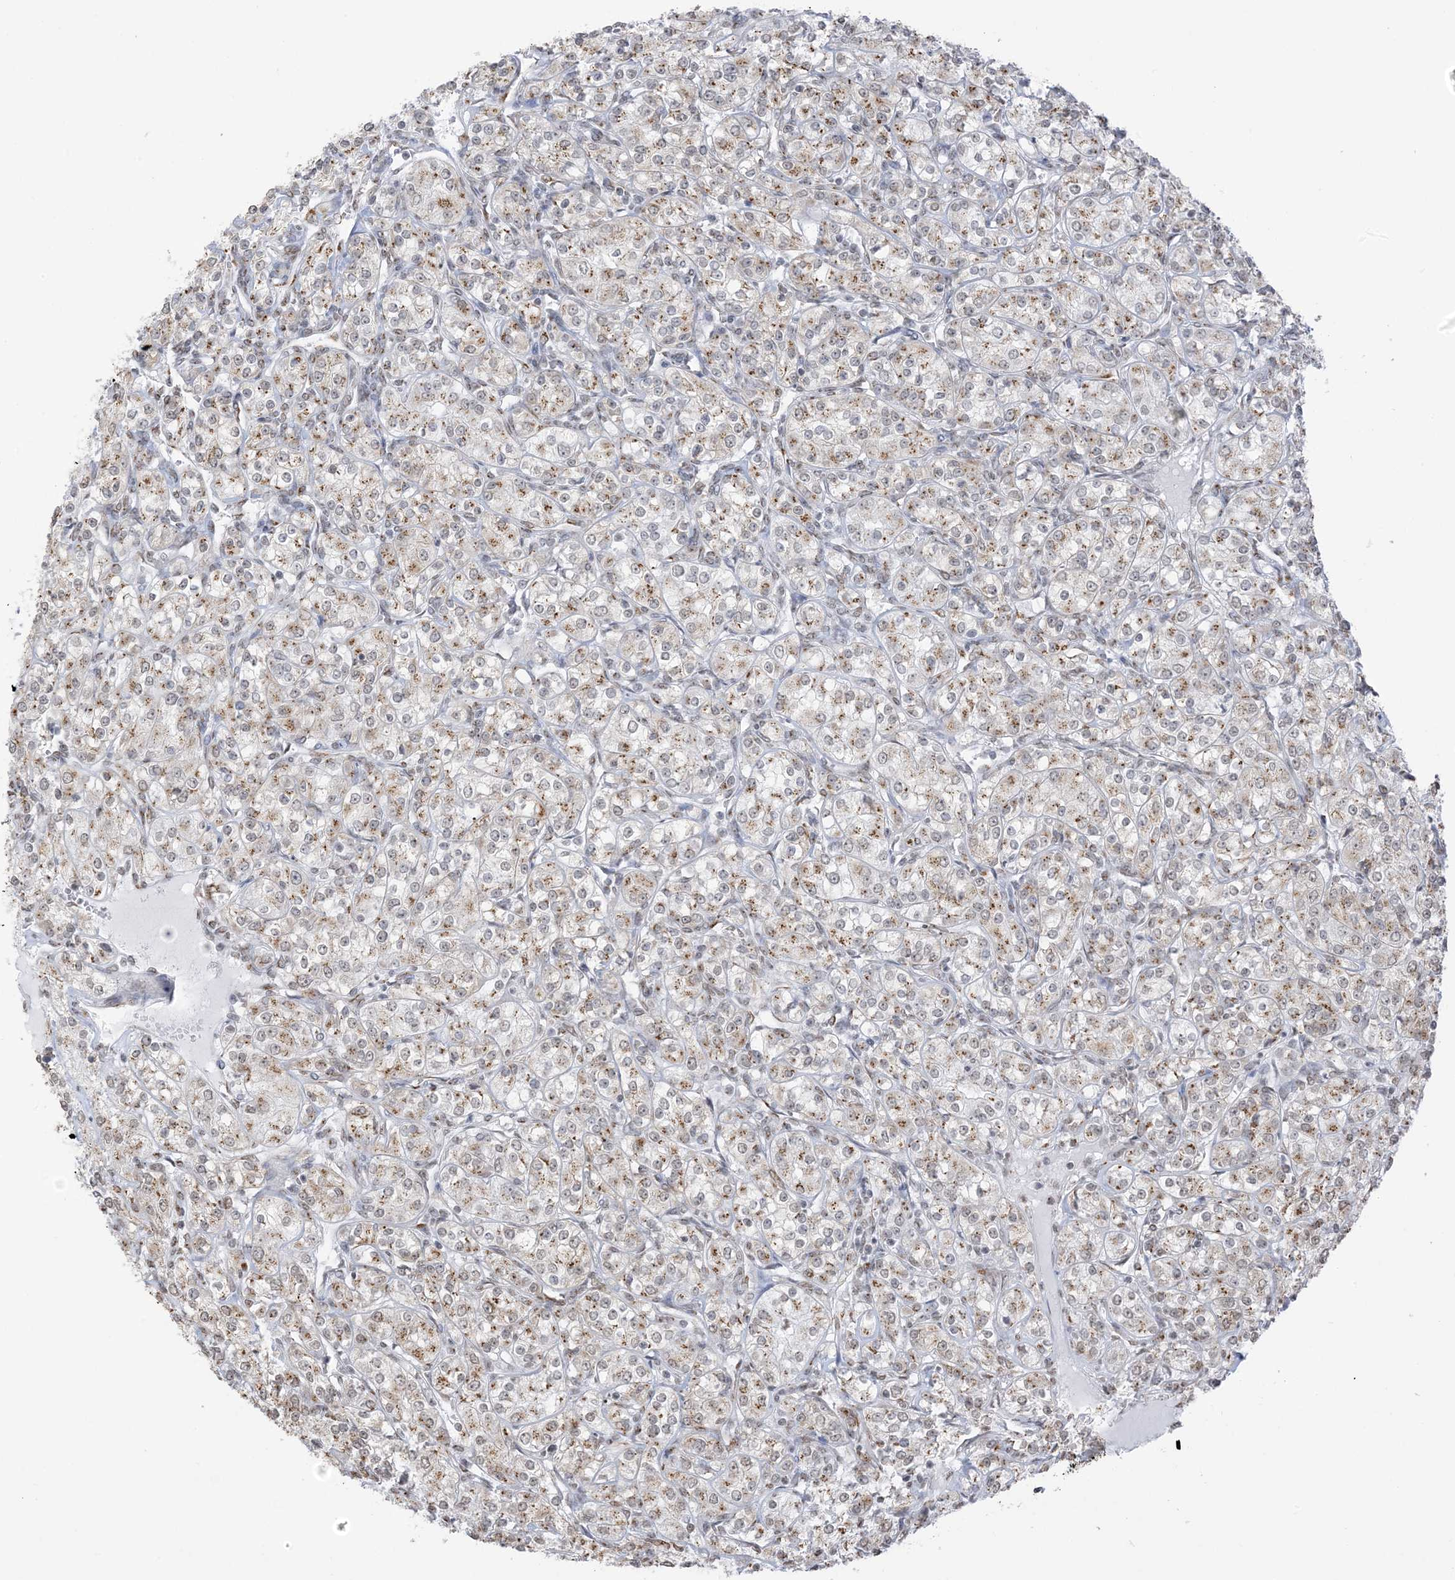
{"staining": {"intensity": "weak", "quantity": "25%-75%", "location": "cytoplasmic/membranous"}, "tissue": "renal cancer", "cell_type": "Tumor cells", "image_type": "cancer", "snomed": [{"axis": "morphology", "description": "Adenocarcinoma, NOS"}, {"axis": "topography", "description": "Kidney"}], "caption": "Protein expression analysis of human renal cancer (adenocarcinoma) reveals weak cytoplasmic/membranous staining in about 25%-75% of tumor cells.", "gene": "GPR107", "patient": {"sex": "male", "age": 77}}